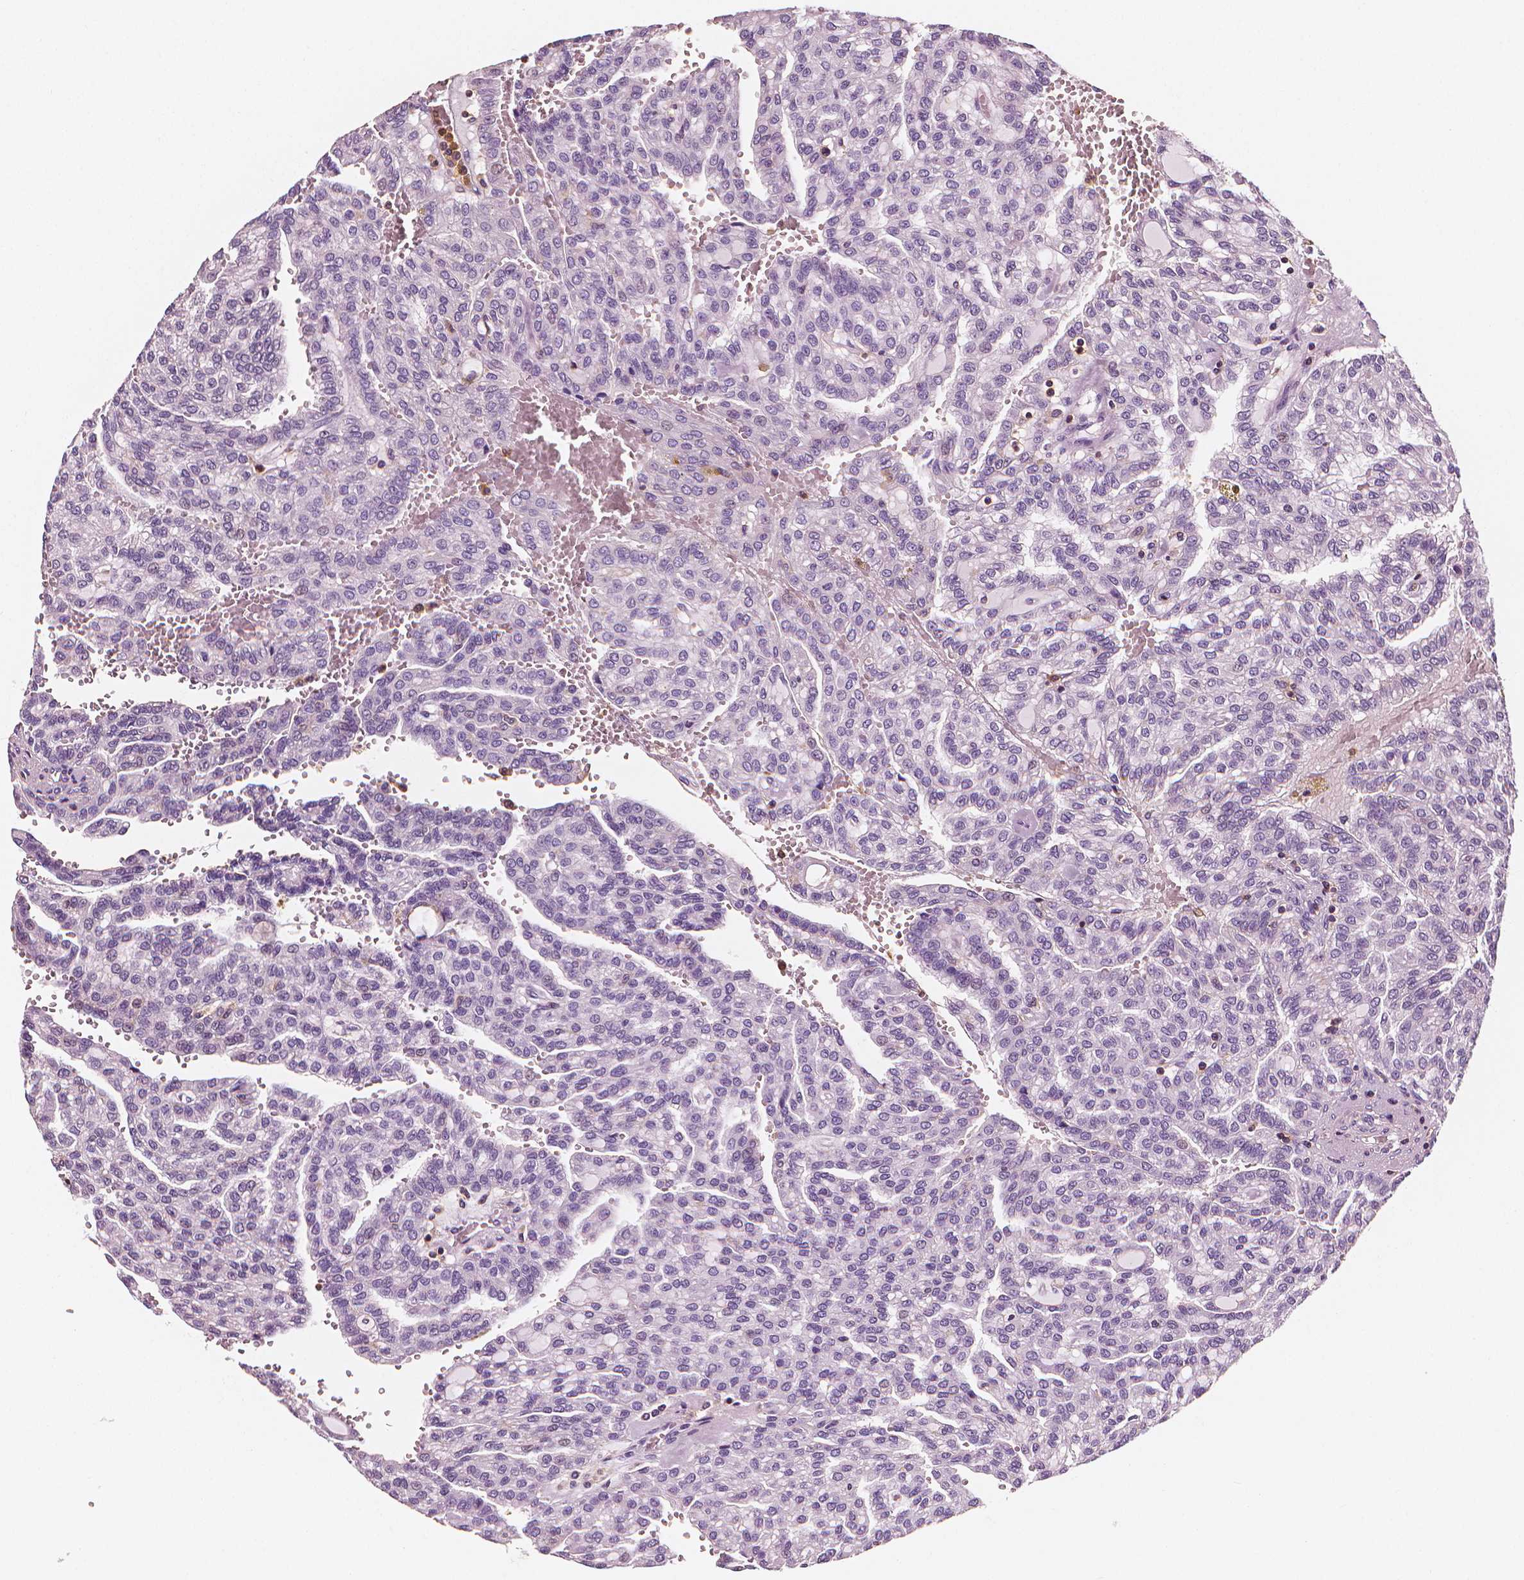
{"staining": {"intensity": "negative", "quantity": "none", "location": "none"}, "tissue": "renal cancer", "cell_type": "Tumor cells", "image_type": "cancer", "snomed": [{"axis": "morphology", "description": "Adenocarcinoma, NOS"}, {"axis": "topography", "description": "Kidney"}], "caption": "IHC photomicrograph of human adenocarcinoma (renal) stained for a protein (brown), which reveals no staining in tumor cells.", "gene": "PTPRC", "patient": {"sex": "male", "age": 63}}